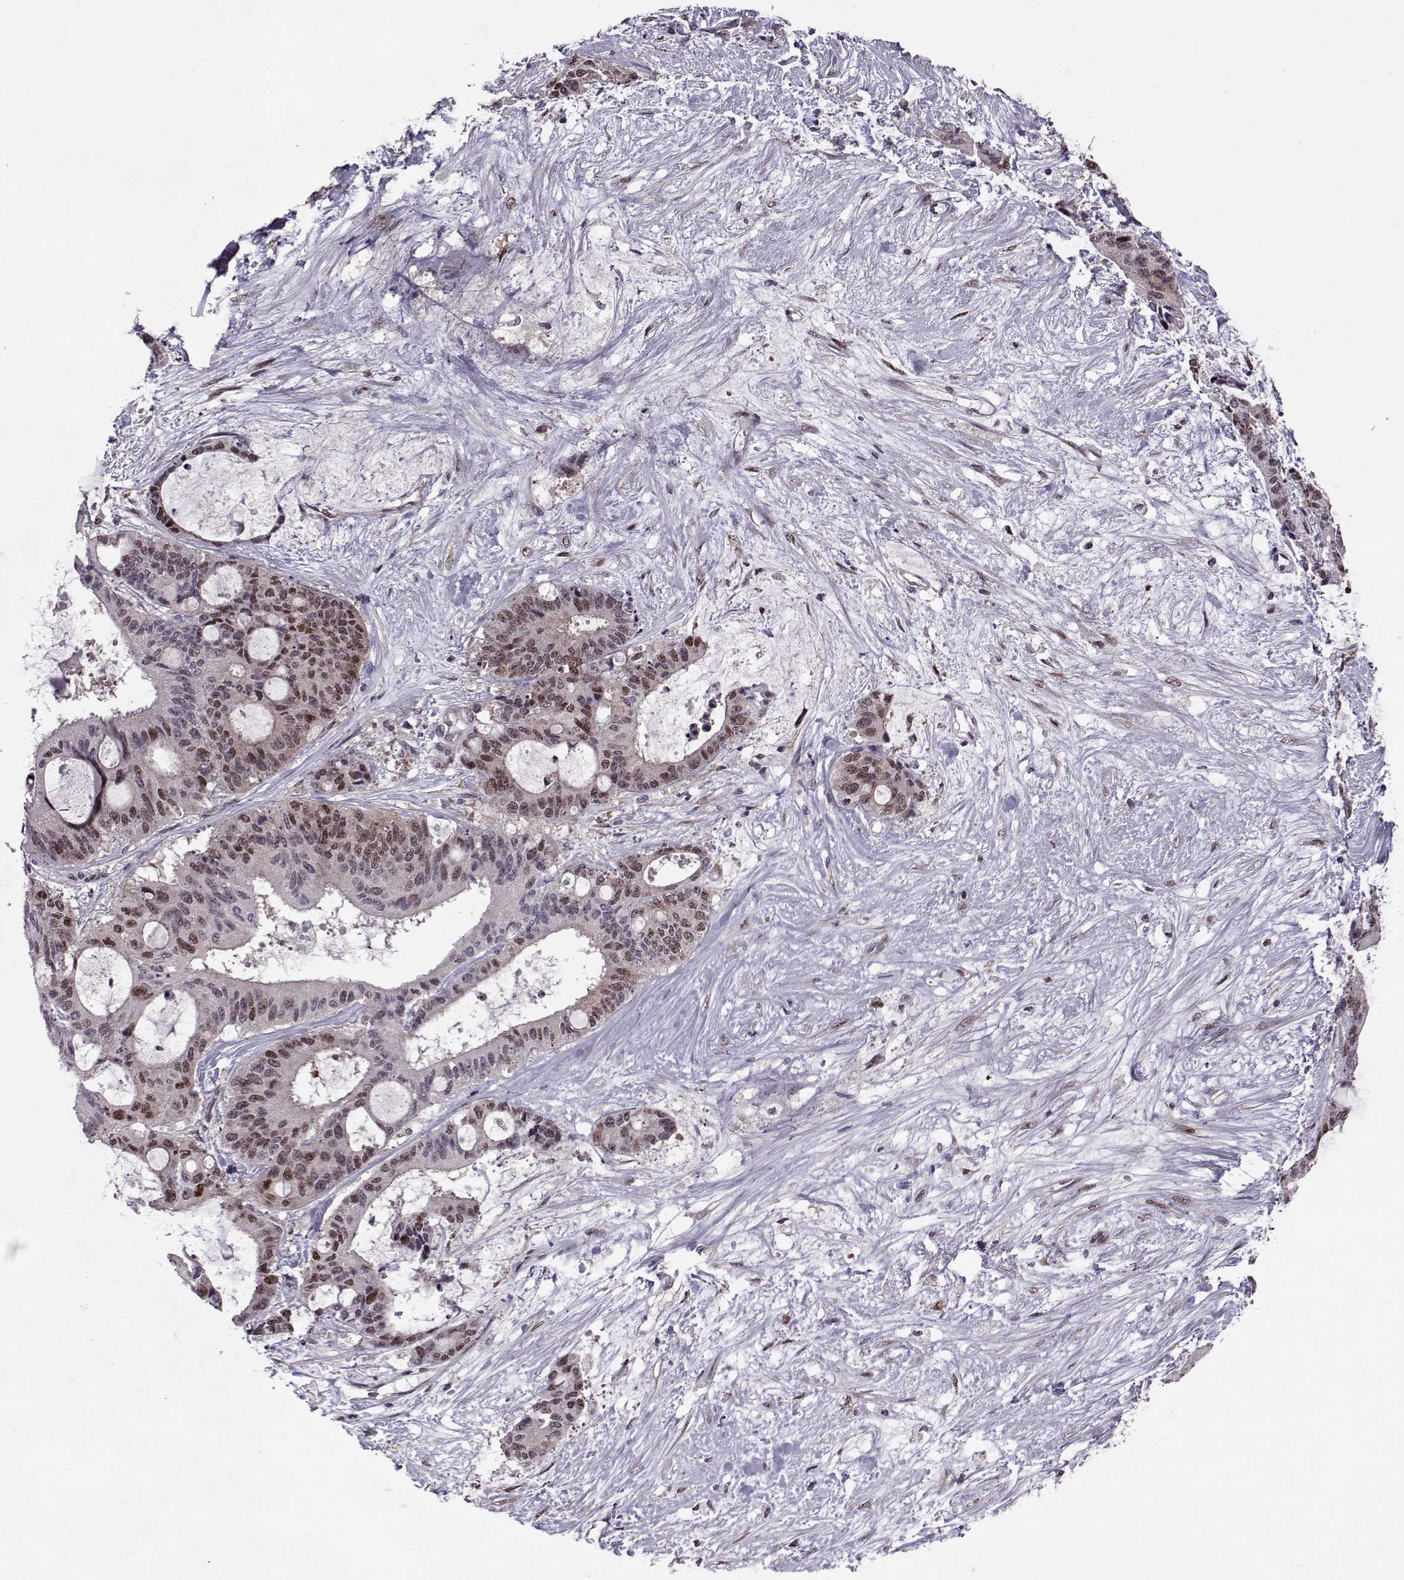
{"staining": {"intensity": "weak", "quantity": "25%-75%", "location": "nuclear"}, "tissue": "liver cancer", "cell_type": "Tumor cells", "image_type": "cancer", "snomed": [{"axis": "morphology", "description": "Normal tissue, NOS"}, {"axis": "morphology", "description": "Cholangiocarcinoma"}, {"axis": "topography", "description": "Liver"}, {"axis": "topography", "description": "Peripheral nerve tissue"}], "caption": "This is a histology image of immunohistochemistry (IHC) staining of liver cancer, which shows weak staining in the nuclear of tumor cells.", "gene": "CDK4", "patient": {"sex": "female", "age": 73}}